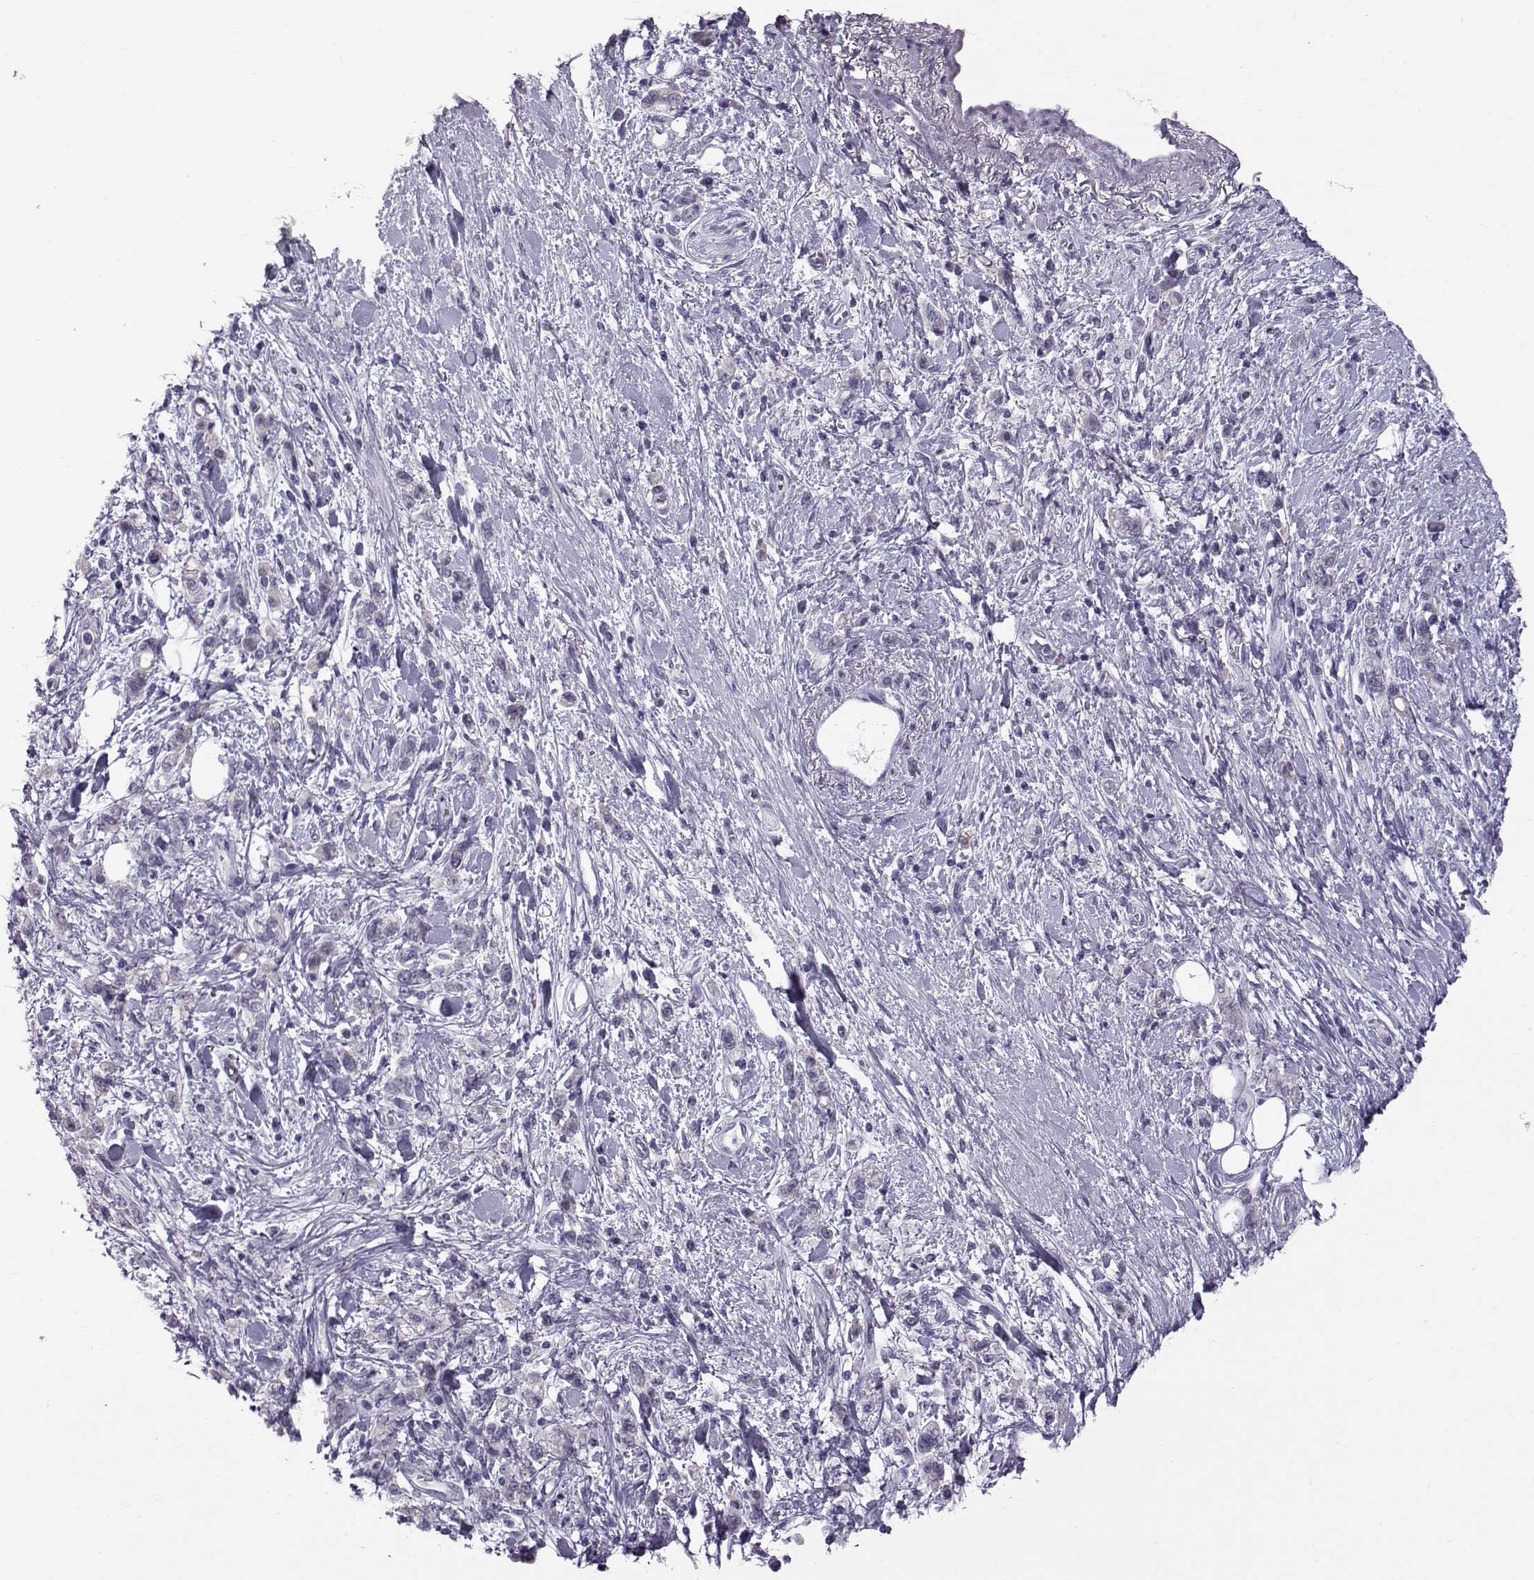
{"staining": {"intensity": "negative", "quantity": "none", "location": "none"}, "tissue": "stomach cancer", "cell_type": "Tumor cells", "image_type": "cancer", "snomed": [{"axis": "morphology", "description": "Adenocarcinoma, NOS"}, {"axis": "topography", "description": "Stomach"}], "caption": "DAB (3,3'-diaminobenzidine) immunohistochemical staining of human adenocarcinoma (stomach) displays no significant positivity in tumor cells. (Brightfield microscopy of DAB IHC at high magnification).", "gene": "DMRT3", "patient": {"sex": "male", "age": 77}}